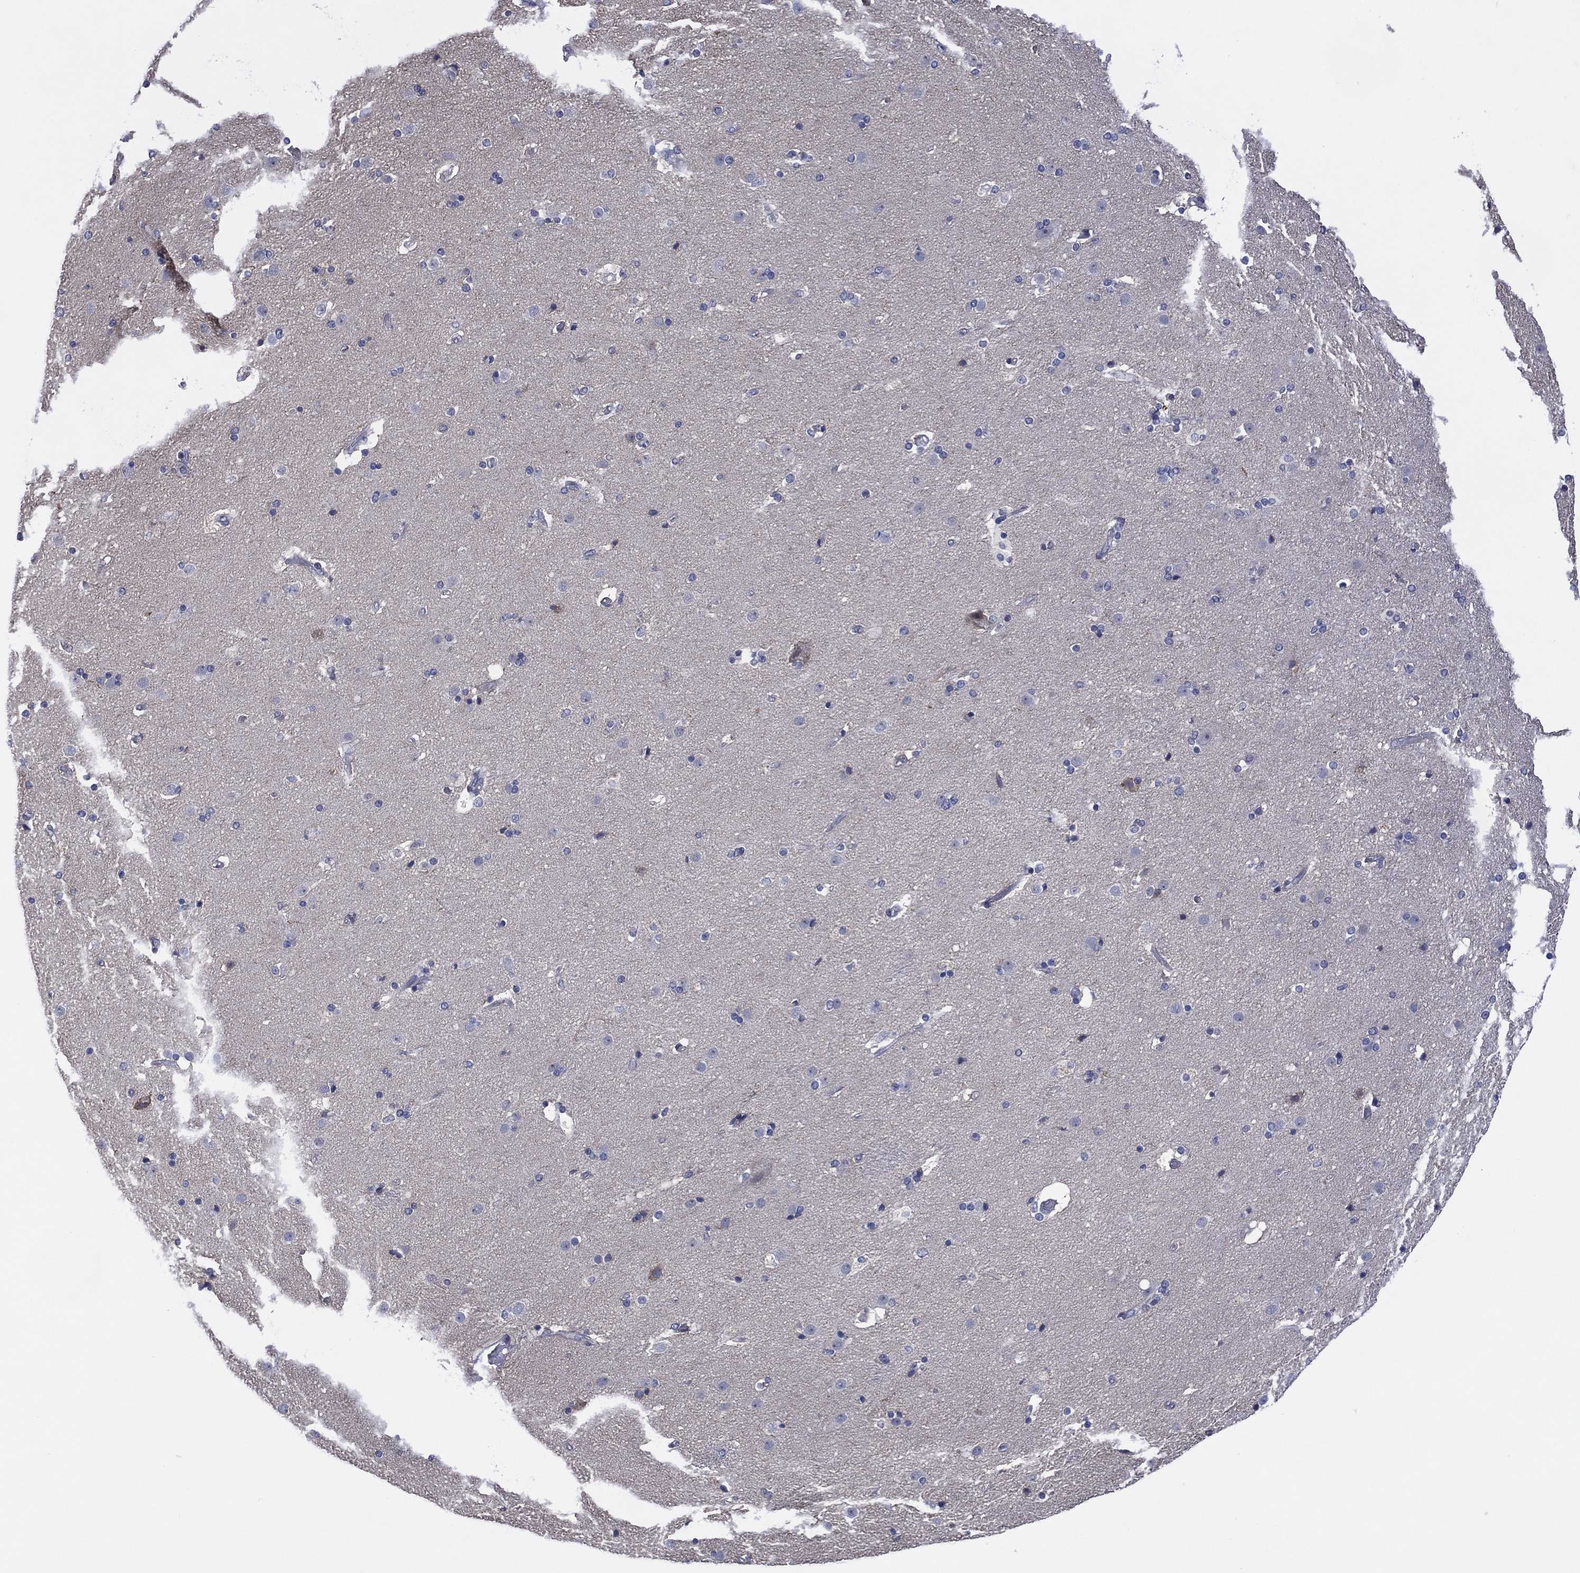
{"staining": {"intensity": "negative", "quantity": "none", "location": "none"}, "tissue": "caudate", "cell_type": "Glial cells", "image_type": "normal", "snomed": [{"axis": "morphology", "description": "Normal tissue, NOS"}, {"axis": "topography", "description": "Lateral ventricle wall"}], "caption": "Immunohistochemistry (IHC) micrograph of benign caudate: human caudate stained with DAB displays no significant protein staining in glial cells. (Immunohistochemistry (IHC), brightfield microscopy, high magnification).", "gene": "USP26", "patient": {"sex": "male", "age": 54}}